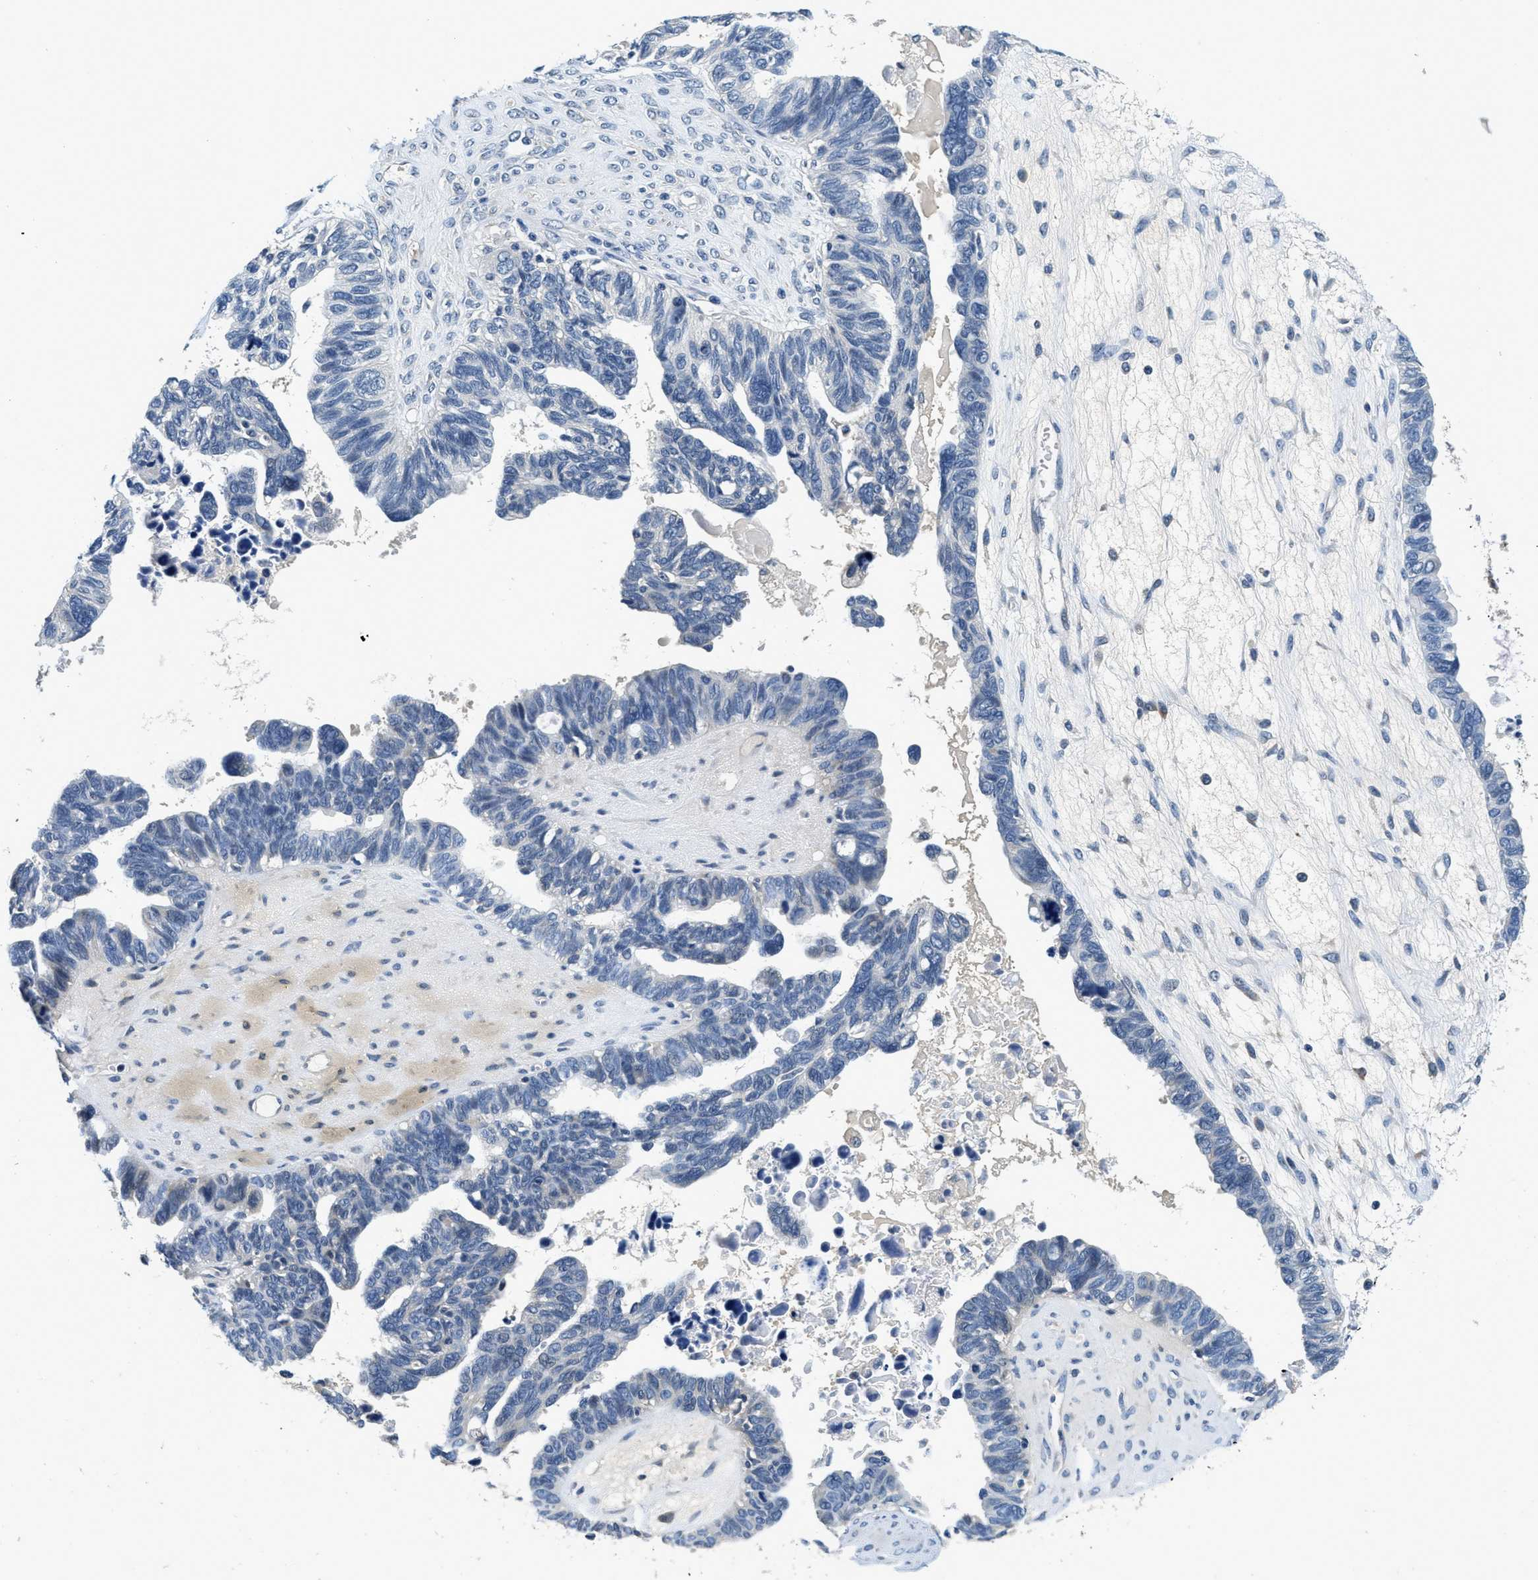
{"staining": {"intensity": "negative", "quantity": "none", "location": "none"}, "tissue": "ovarian cancer", "cell_type": "Tumor cells", "image_type": "cancer", "snomed": [{"axis": "morphology", "description": "Cystadenocarcinoma, serous, NOS"}, {"axis": "topography", "description": "Ovary"}], "caption": "Immunohistochemical staining of human ovarian cancer exhibits no significant expression in tumor cells.", "gene": "ALDH3A2", "patient": {"sex": "female", "age": 79}}